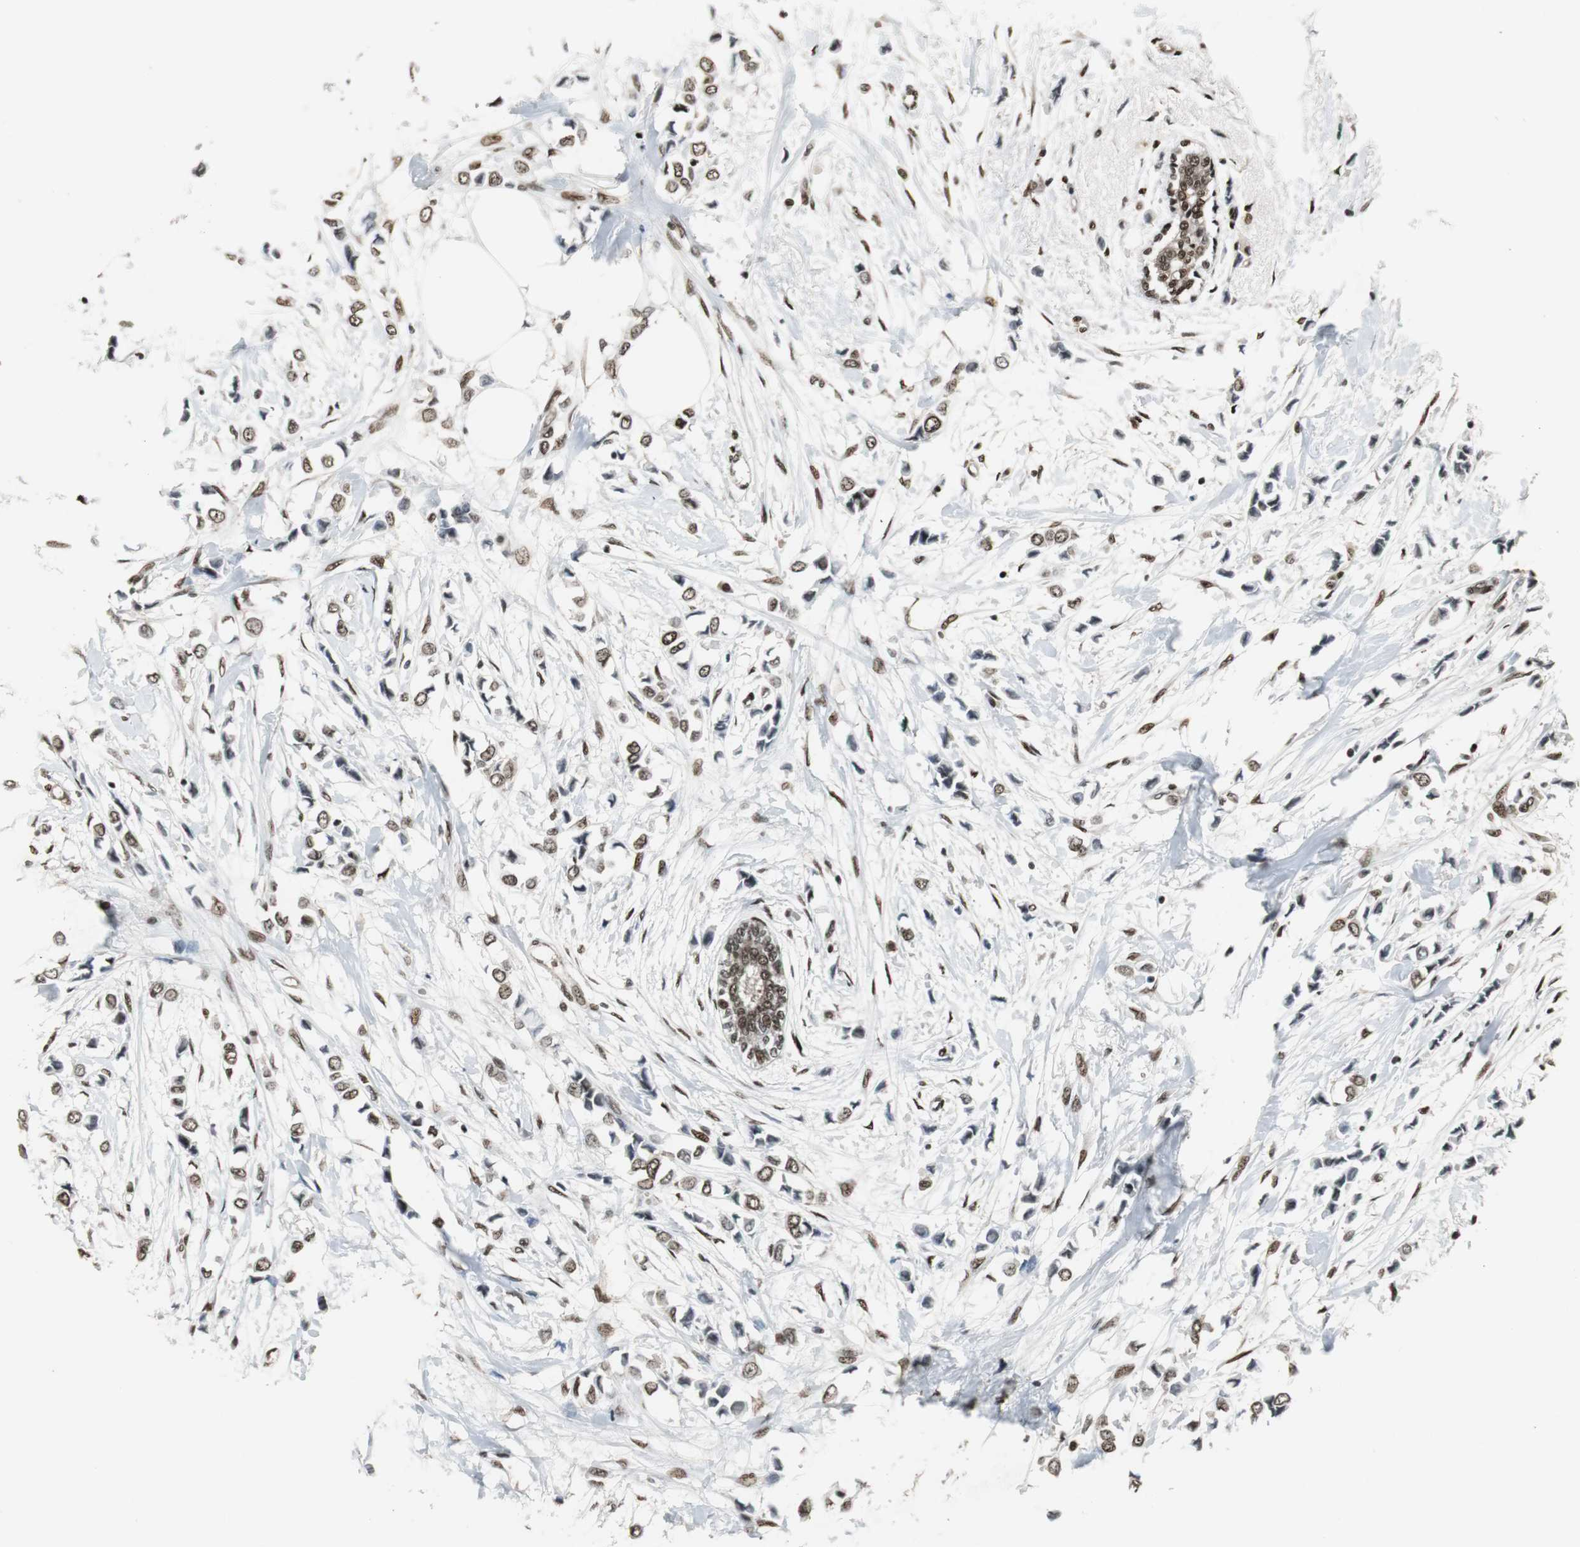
{"staining": {"intensity": "moderate", "quantity": ">75%", "location": "cytoplasmic/membranous,nuclear"}, "tissue": "breast cancer", "cell_type": "Tumor cells", "image_type": "cancer", "snomed": [{"axis": "morphology", "description": "Lobular carcinoma"}, {"axis": "topography", "description": "Breast"}], "caption": "Protein staining by IHC displays moderate cytoplasmic/membranous and nuclear staining in about >75% of tumor cells in breast lobular carcinoma. The protein is shown in brown color, while the nuclei are stained blue.", "gene": "TAF5", "patient": {"sex": "female", "age": 51}}